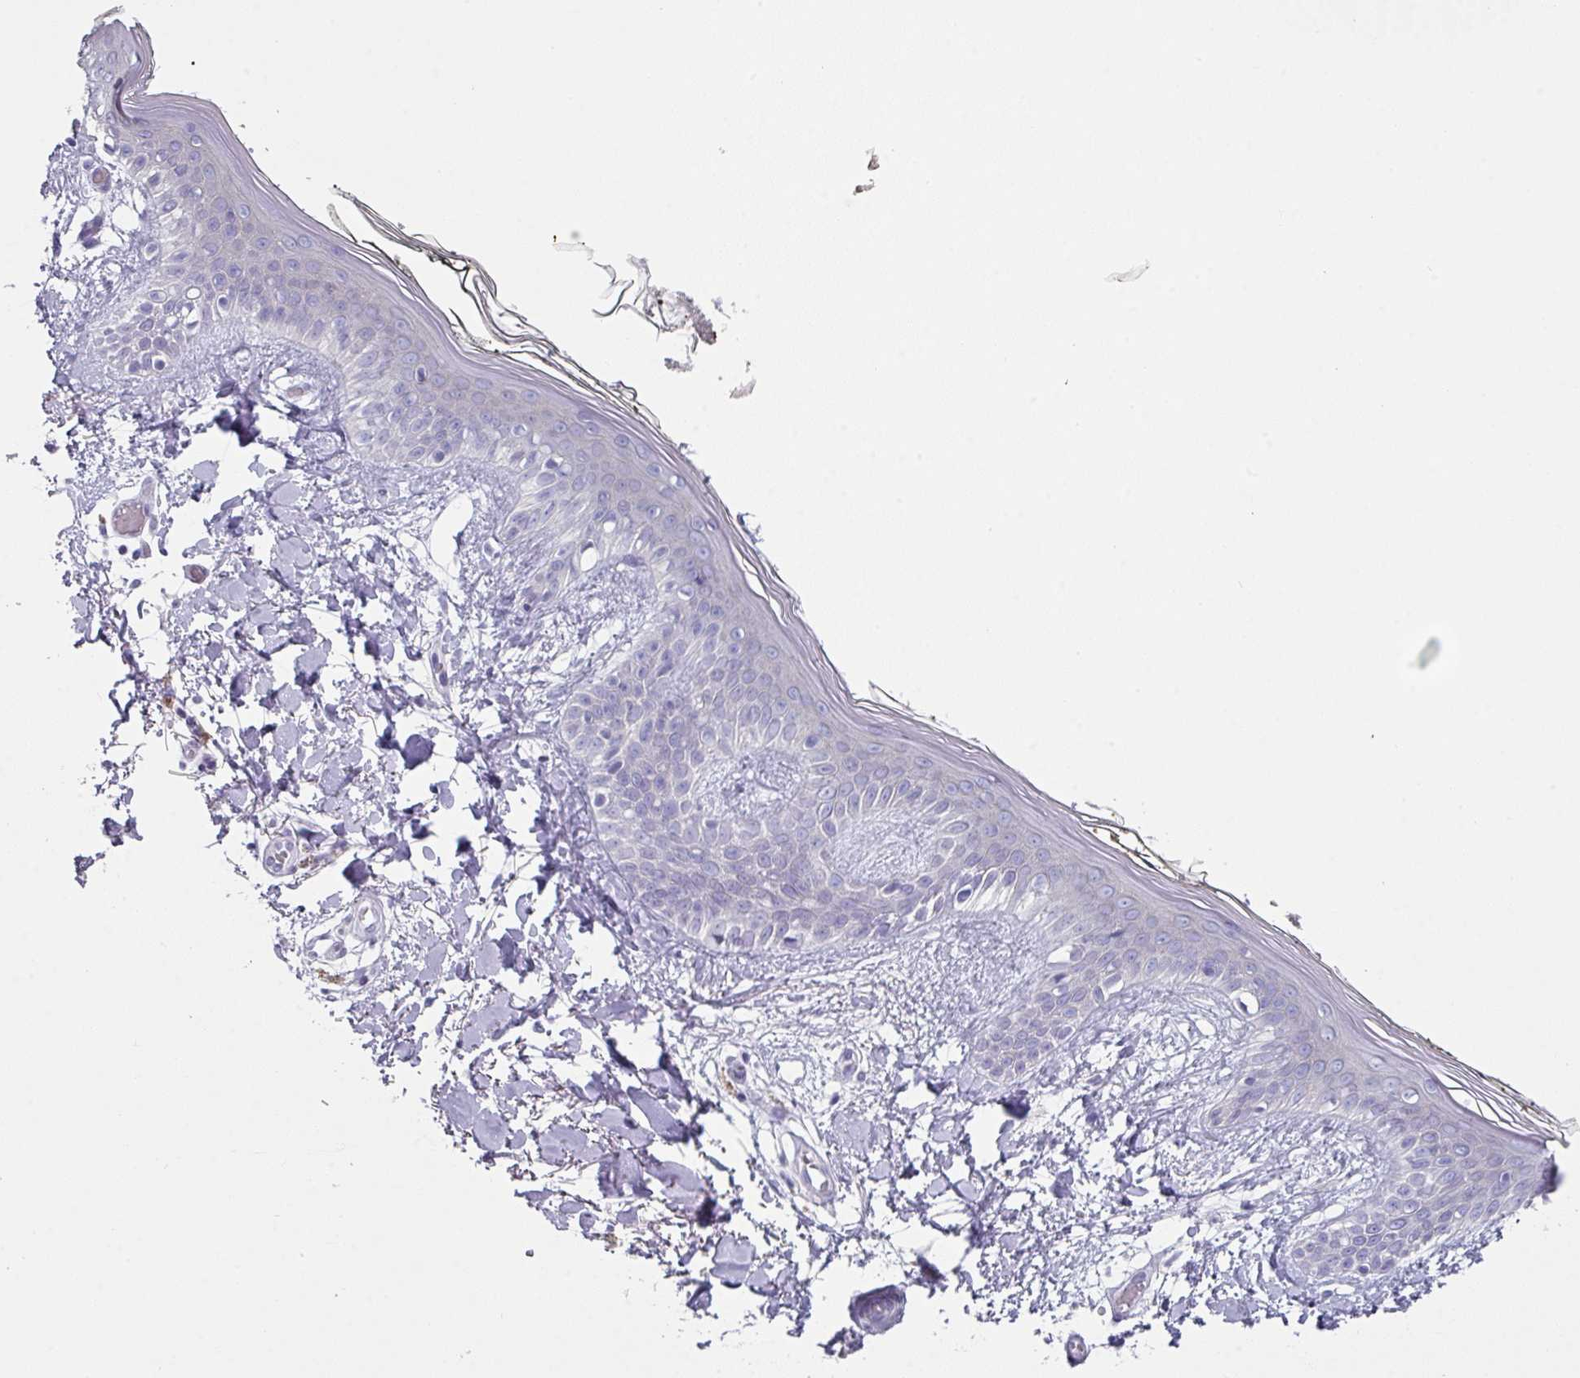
{"staining": {"intensity": "negative", "quantity": "none", "location": "none"}, "tissue": "skin", "cell_type": "Fibroblasts", "image_type": "normal", "snomed": [{"axis": "morphology", "description": "Normal tissue, NOS"}, {"axis": "topography", "description": "Skin"}], "caption": "This is an IHC micrograph of unremarkable skin. There is no positivity in fibroblasts.", "gene": "DEFB115", "patient": {"sex": "female", "age": 34}}